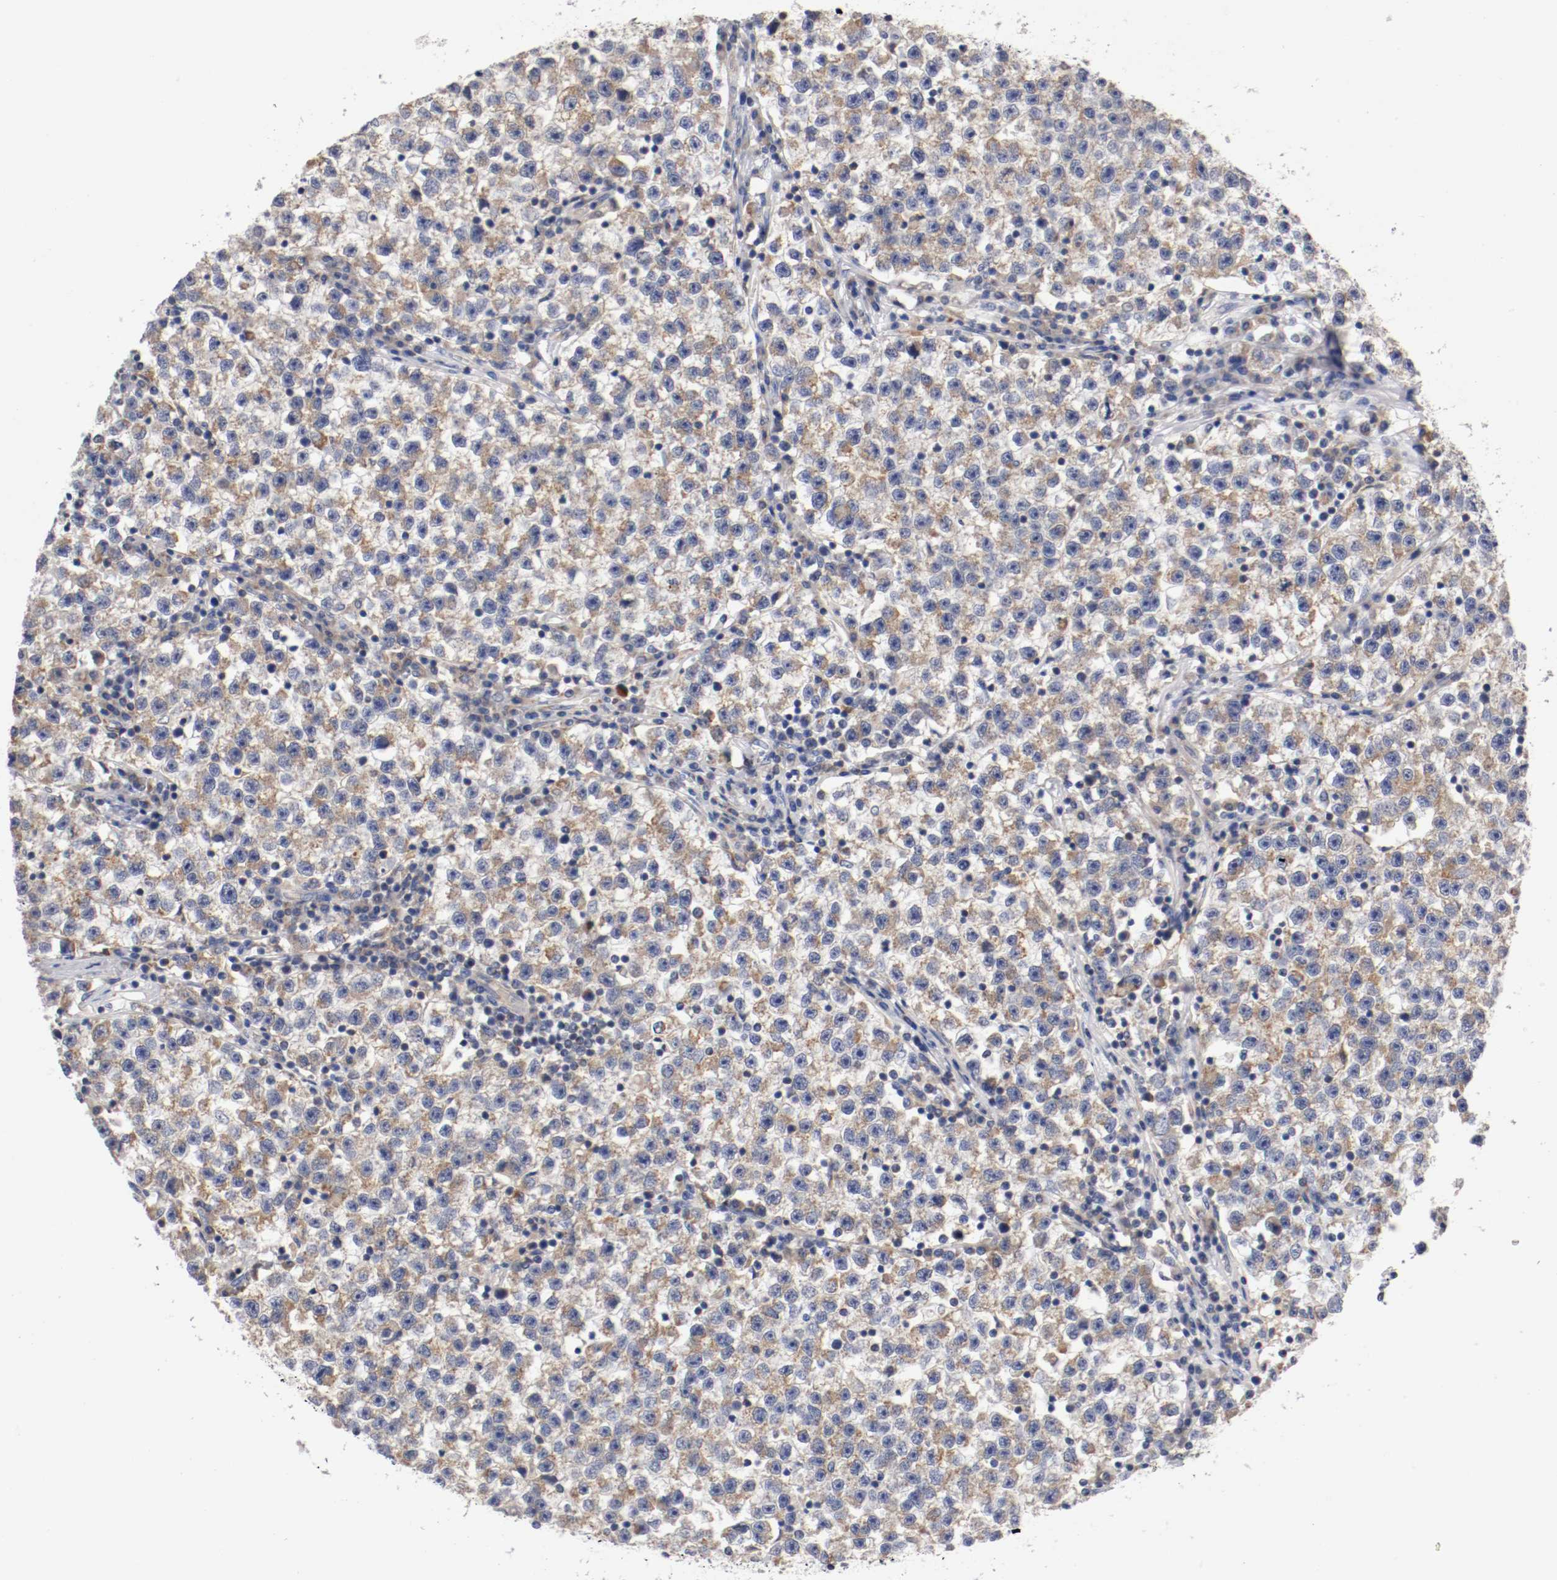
{"staining": {"intensity": "weak", "quantity": "25%-75%", "location": "cytoplasmic/membranous"}, "tissue": "testis cancer", "cell_type": "Tumor cells", "image_type": "cancer", "snomed": [{"axis": "morphology", "description": "Seminoma, NOS"}, {"axis": "topography", "description": "Testis"}], "caption": "Immunohistochemical staining of human testis cancer (seminoma) shows low levels of weak cytoplasmic/membranous staining in approximately 25%-75% of tumor cells.", "gene": "PCSK6", "patient": {"sex": "male", "age": 22}}